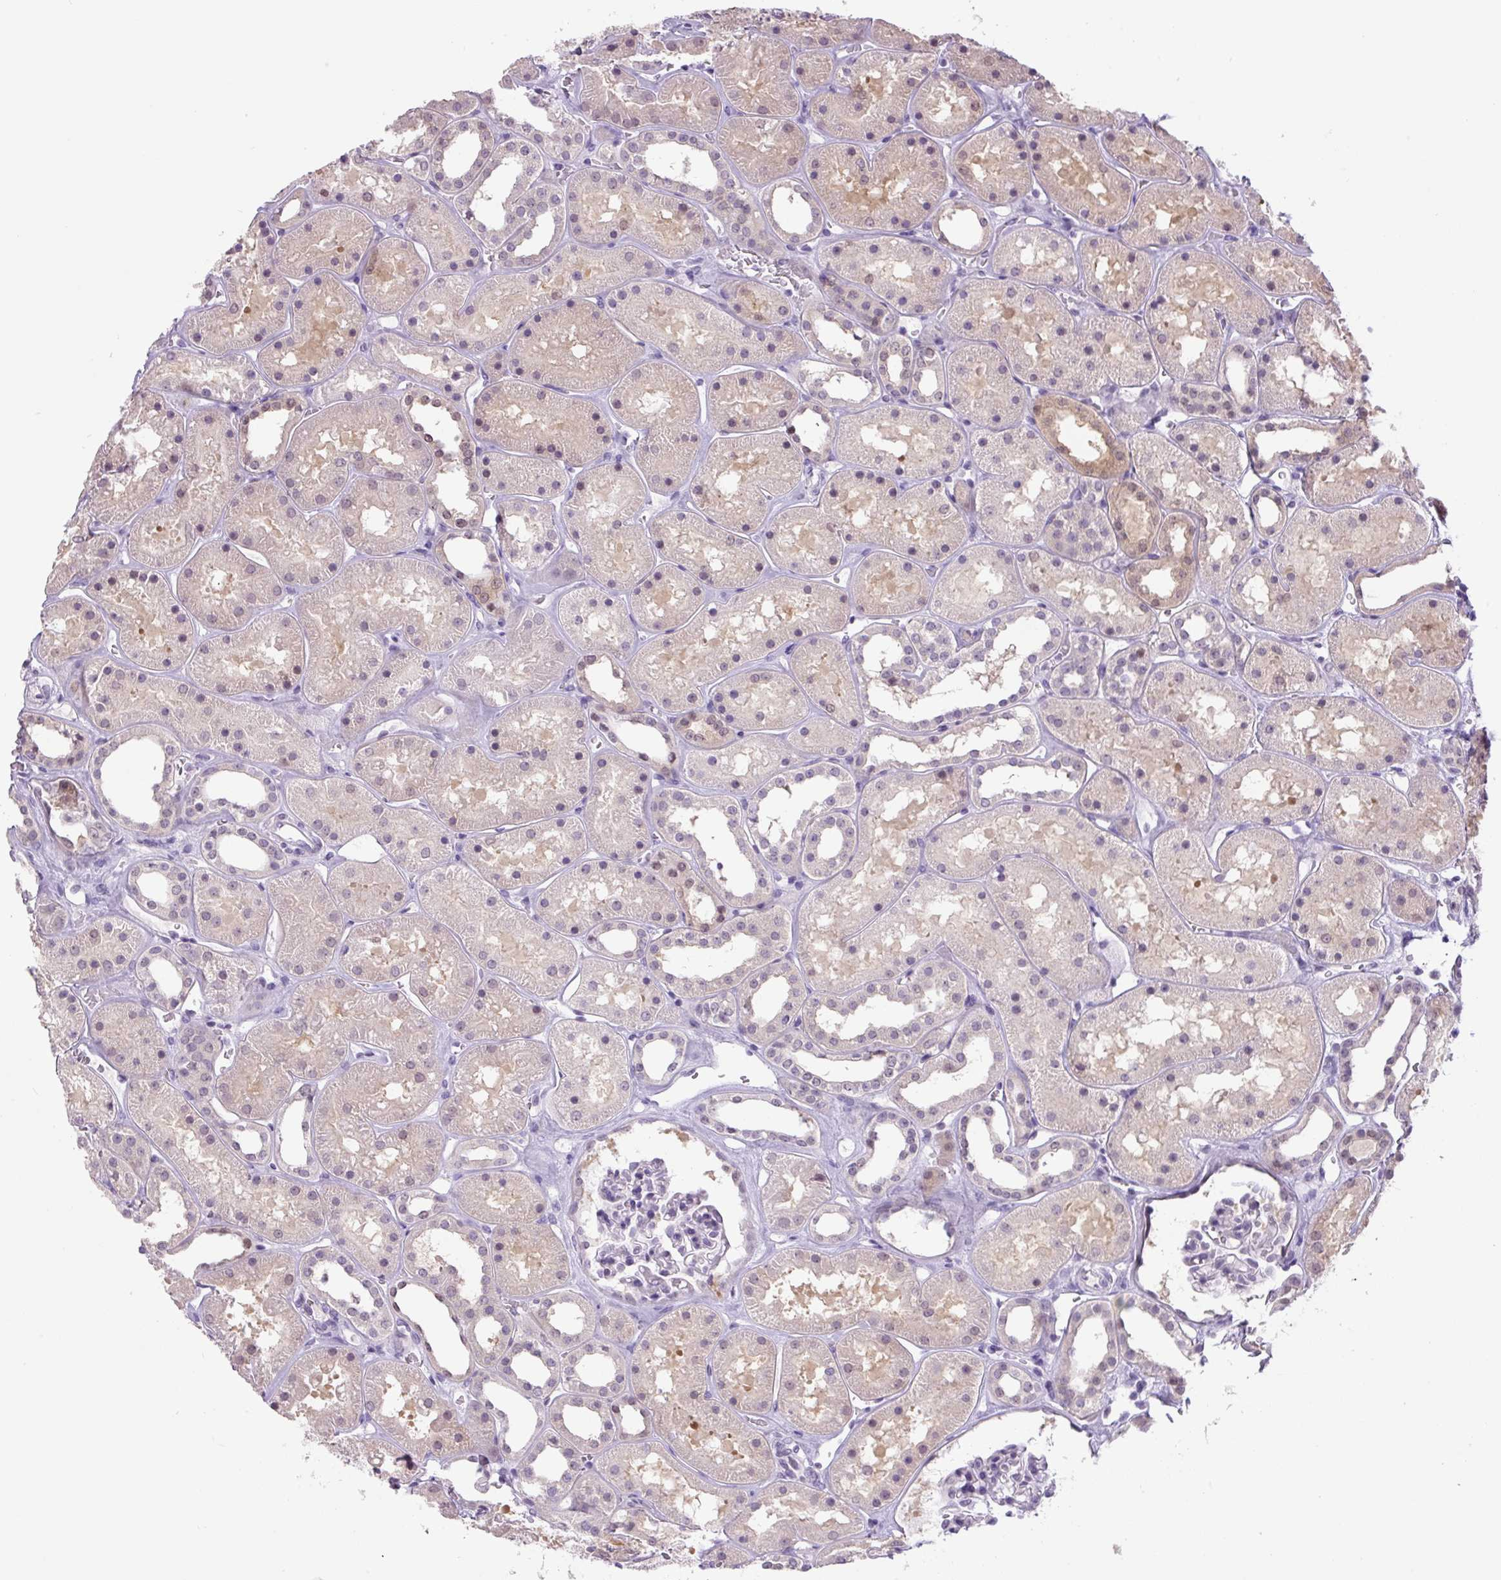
{"staining": {"intensity": "negative", "quantity": "none", "location": "none"}, "tissue": "kidney", "cell_type": "Cells in glomeruli", "image_type": "normal", "snomed": [{"axis": "morphology", "description": "Normal tissue, NOS"}, {"axis": "topography", "description": "Kidney"}], "caption": "This is an immunohistochemistry (IHC) histopathology image of normal kidney. There is no expression in cells in glomeruli.", "gene": "RYBP", "patient": {"sex": "female", "age": 41}}